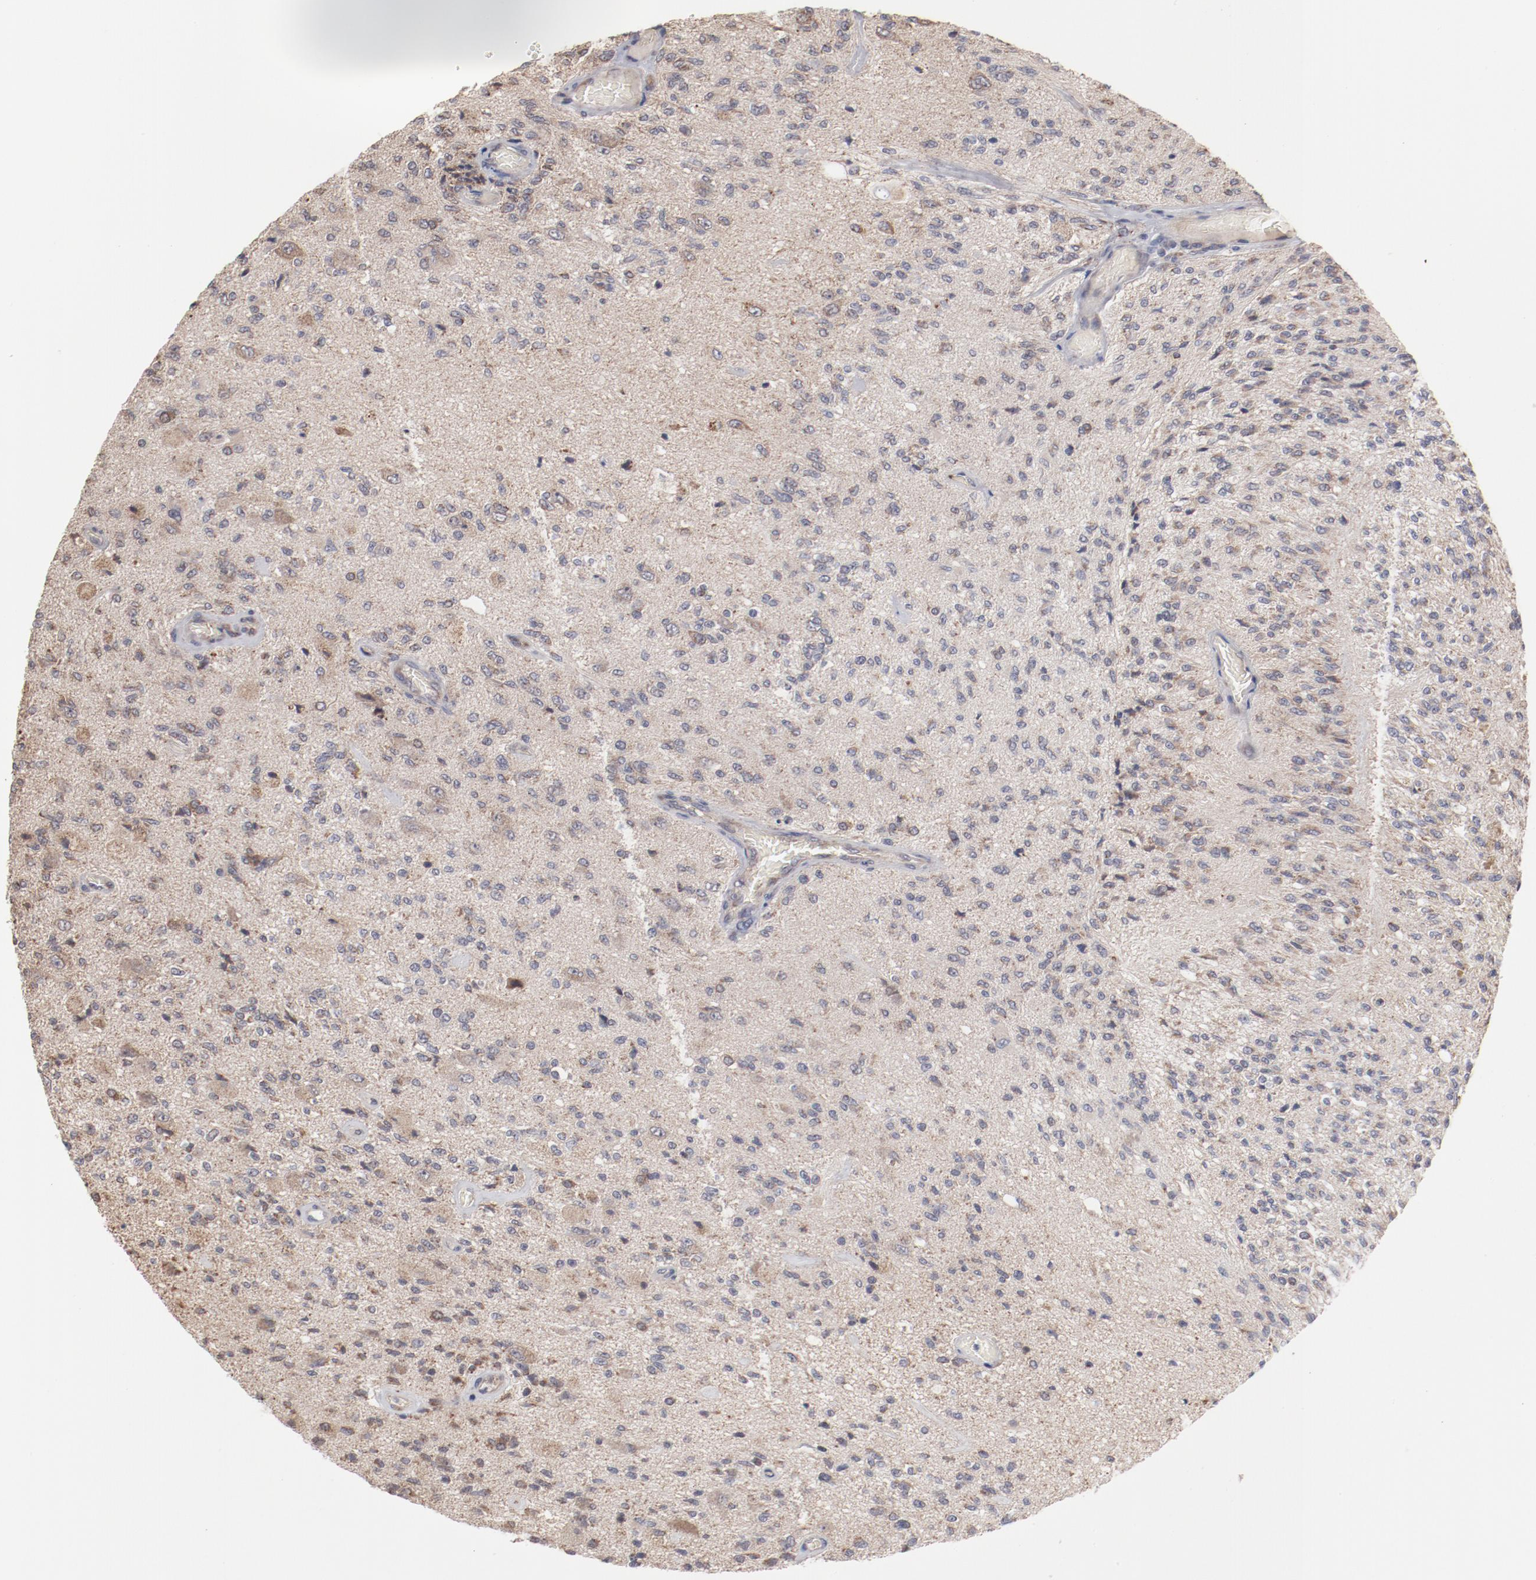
{"staining": {"intensity": "weak", "quantity": ">75%", "location": "cytoplasmic/membranous"}, "tissue": "glioma", "cell_type": "Tumor cells", "image_type": "cancer", "snomed": [{"axis": "morphology", "description": "Normal tissue, NOS"}, {"axis": "morphology", "description": "Glioma, malignant, High grade"}, {"axis": "topography", "description": "Cerebral cortex"}], "caption": "Human malignant high-grade glioma stained with a protein marker exhibits weak staining in tumor cells.", "gene": "PPFIBP2", "patient": {"sex": "male", "age": 77}}